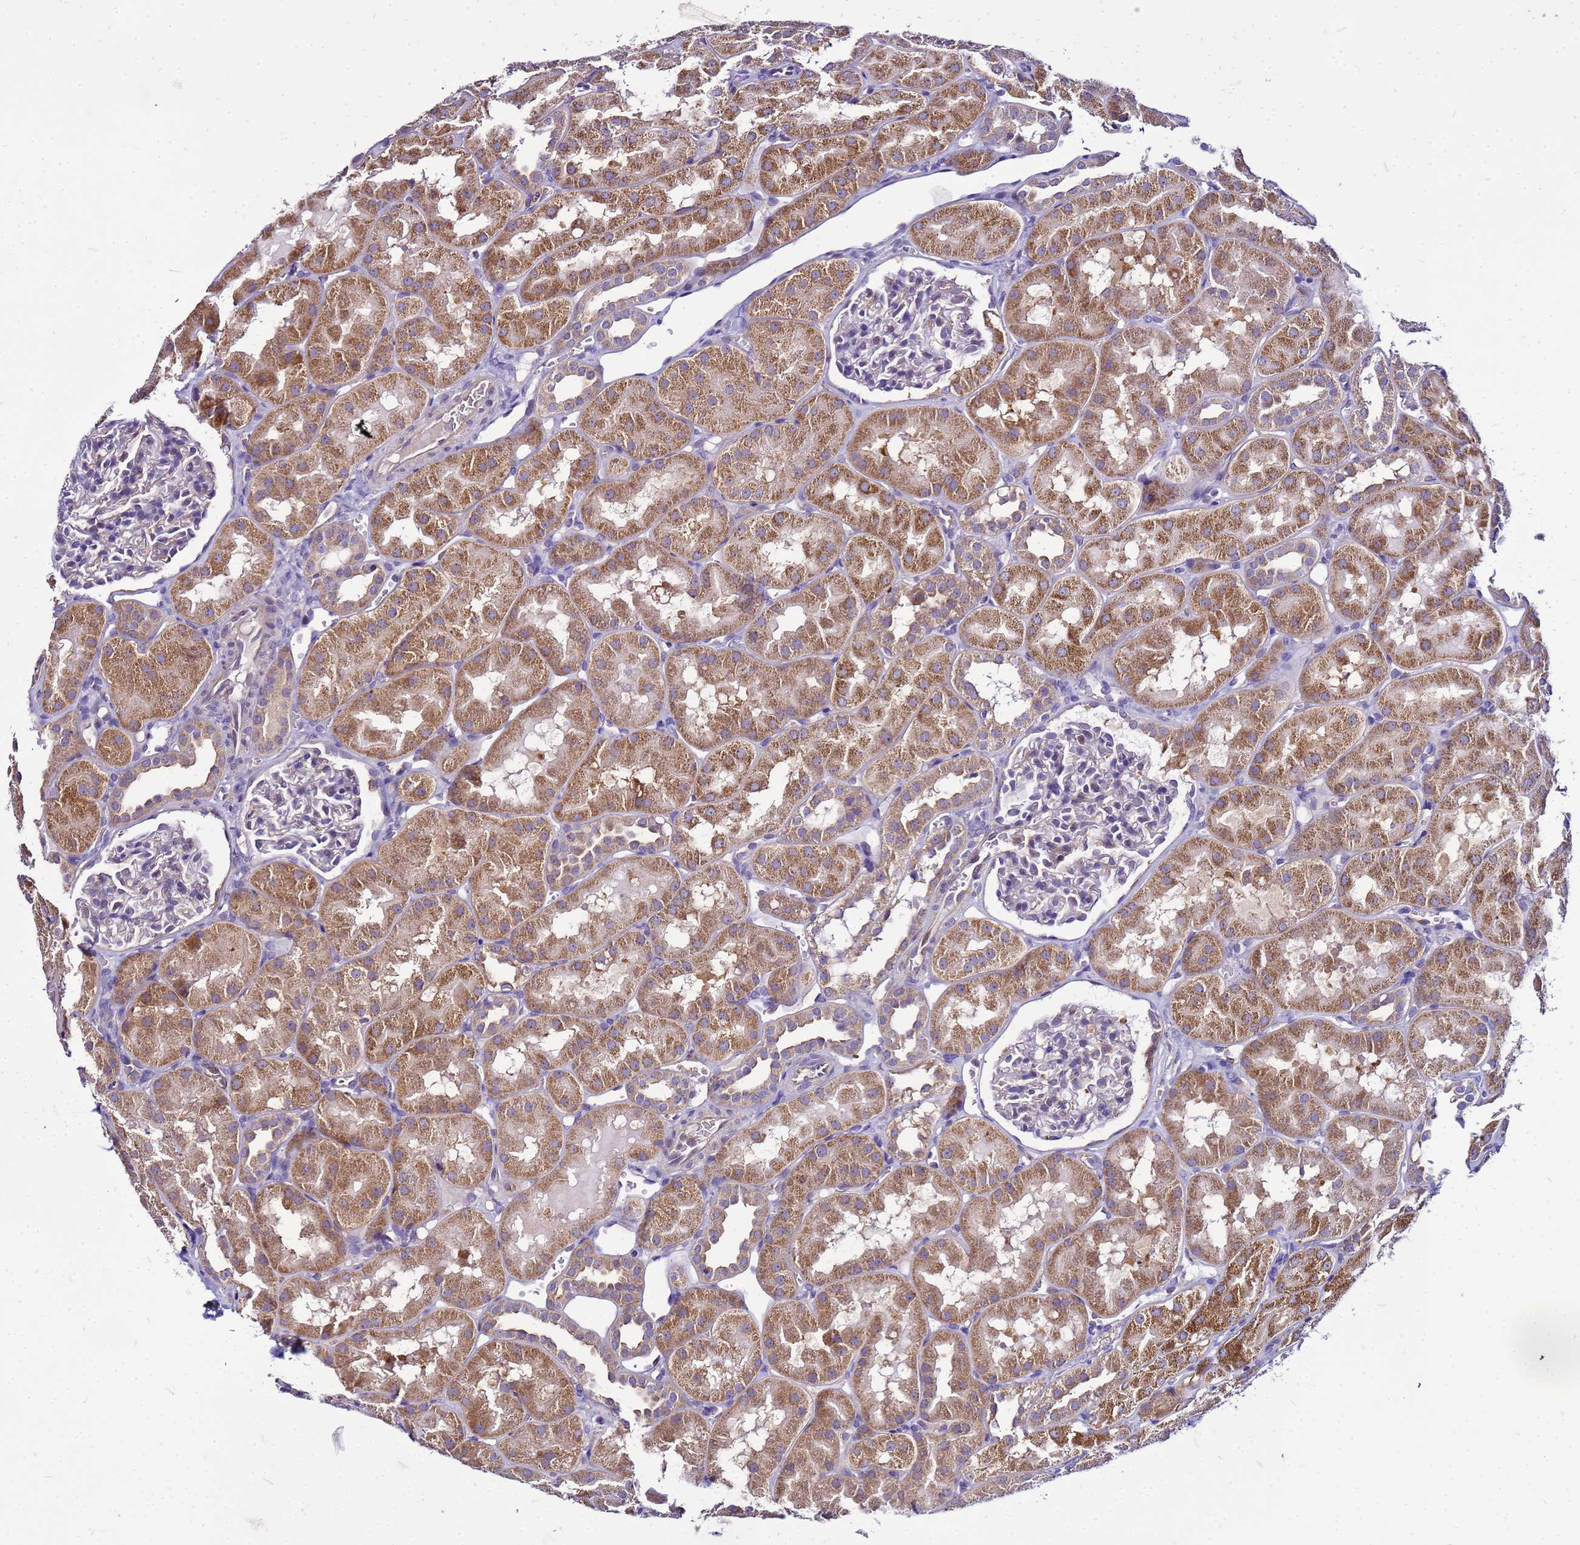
{"staining": {"intensity": "negative", "quantity": "none", "location": "none"}, "tissue": "kidney", "cell_type": "Cells in glomeruli", "image_type": "normal", "snomed": [{"axis": "morphology", "description": "Normal tissue, NOS"}, {"axis": "topography", "description": "Kidney"}, {"axis": "topography", "description": "Urinary bladder"}], "caption": "Immunohistochemistry (IHC) micrograph of normal kidney: kidney stained with DAB exhibits no significant protein staining in cells in glomeruli.", "gene": "PKD1", "patient": {"sex": "male", "age": 16}}